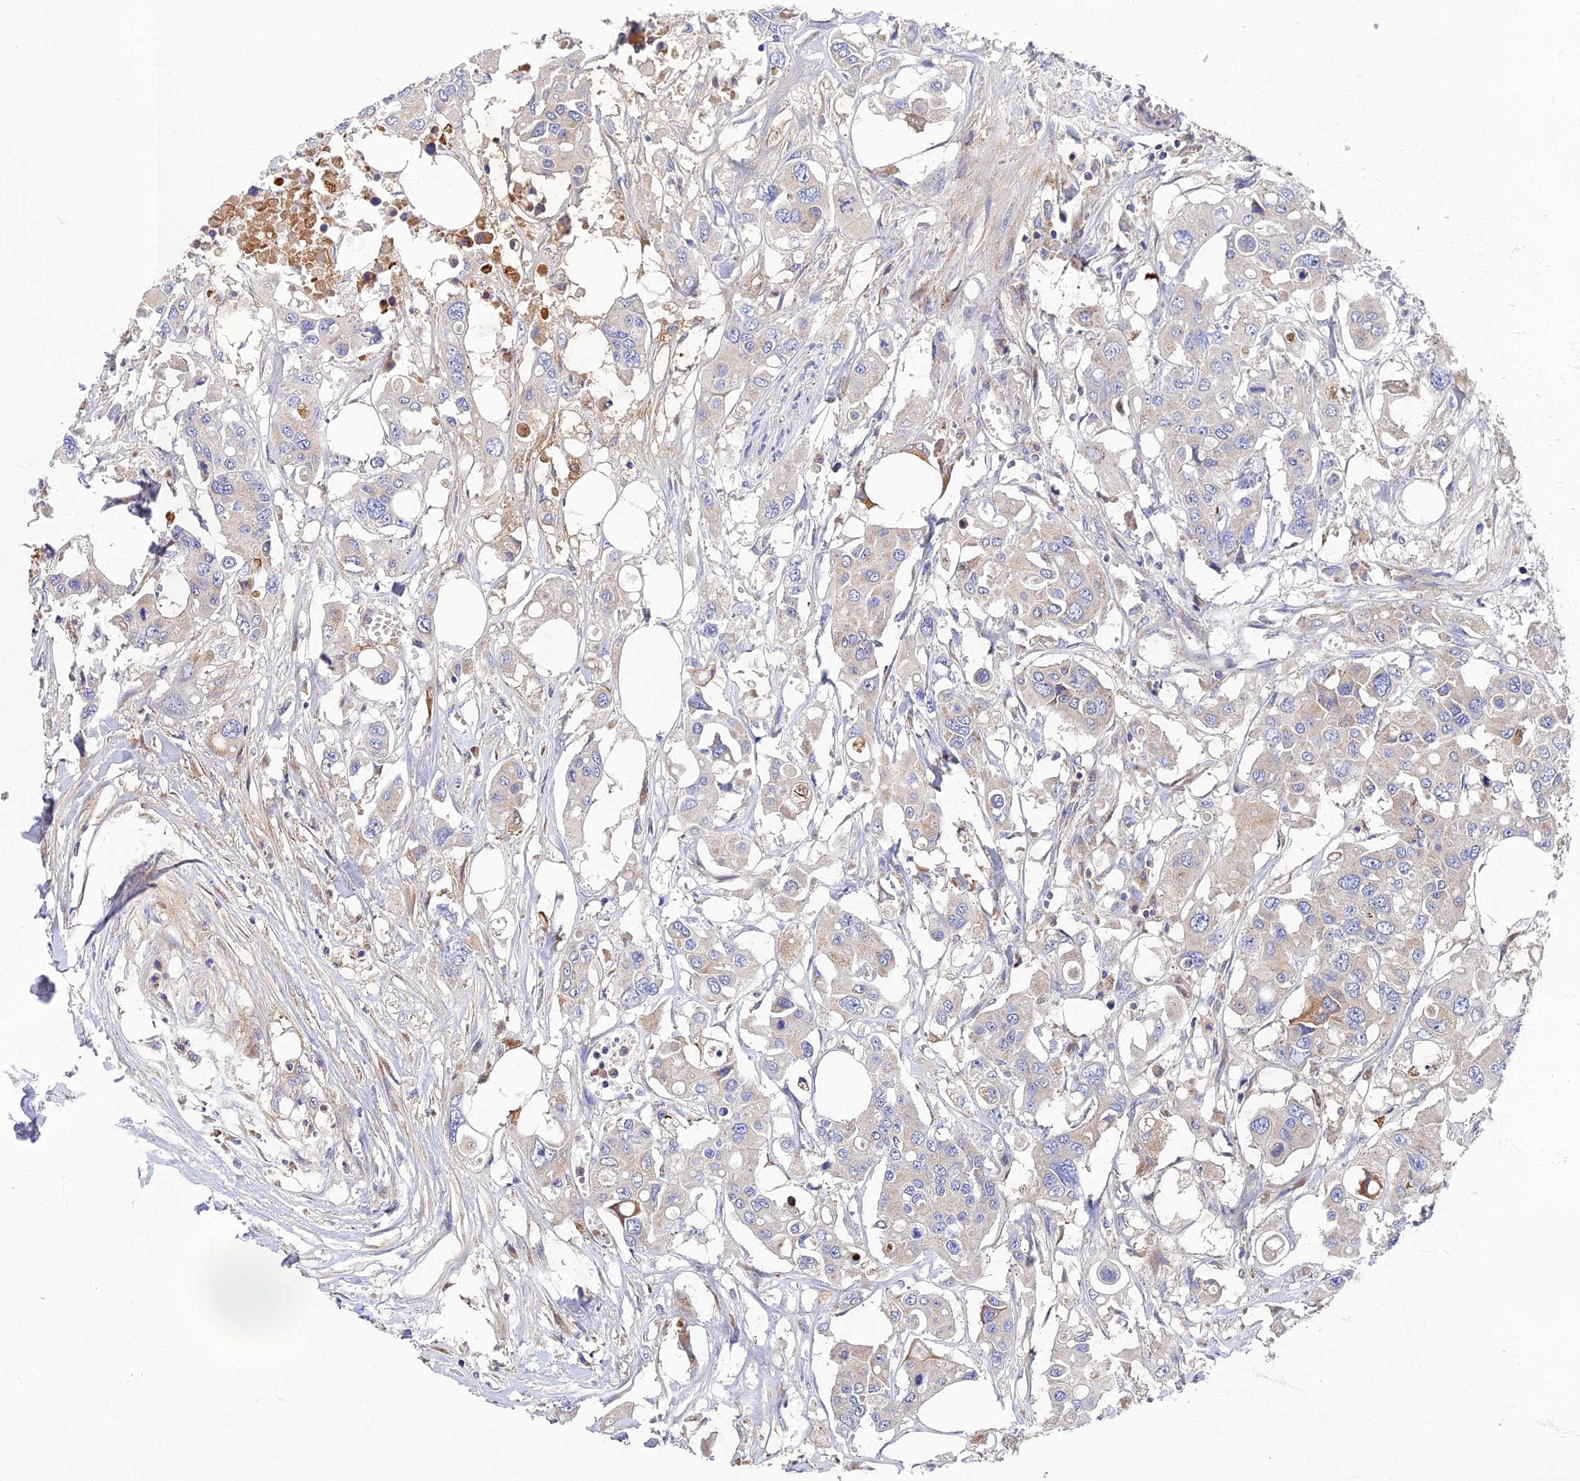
{"staining": {"intensity": "negative", "quantity": "none", "location": "none"}, "tissue": "colorectal cancer", "cell_type": "Tumor cells", "image_type": "cancer", "snomed": [{"axis": "morphology", "description": "Adenocarcinoma, NOS"}, {"axis": "topography", "description": "Colon"}], "caption": "Image shows no significant protein positivity in tumor cells of colorectal adenocarcinoma. Nuclei are stained in blue.", "gene": "RNASEK", "patient": {"sex": "male", "age": 77}}